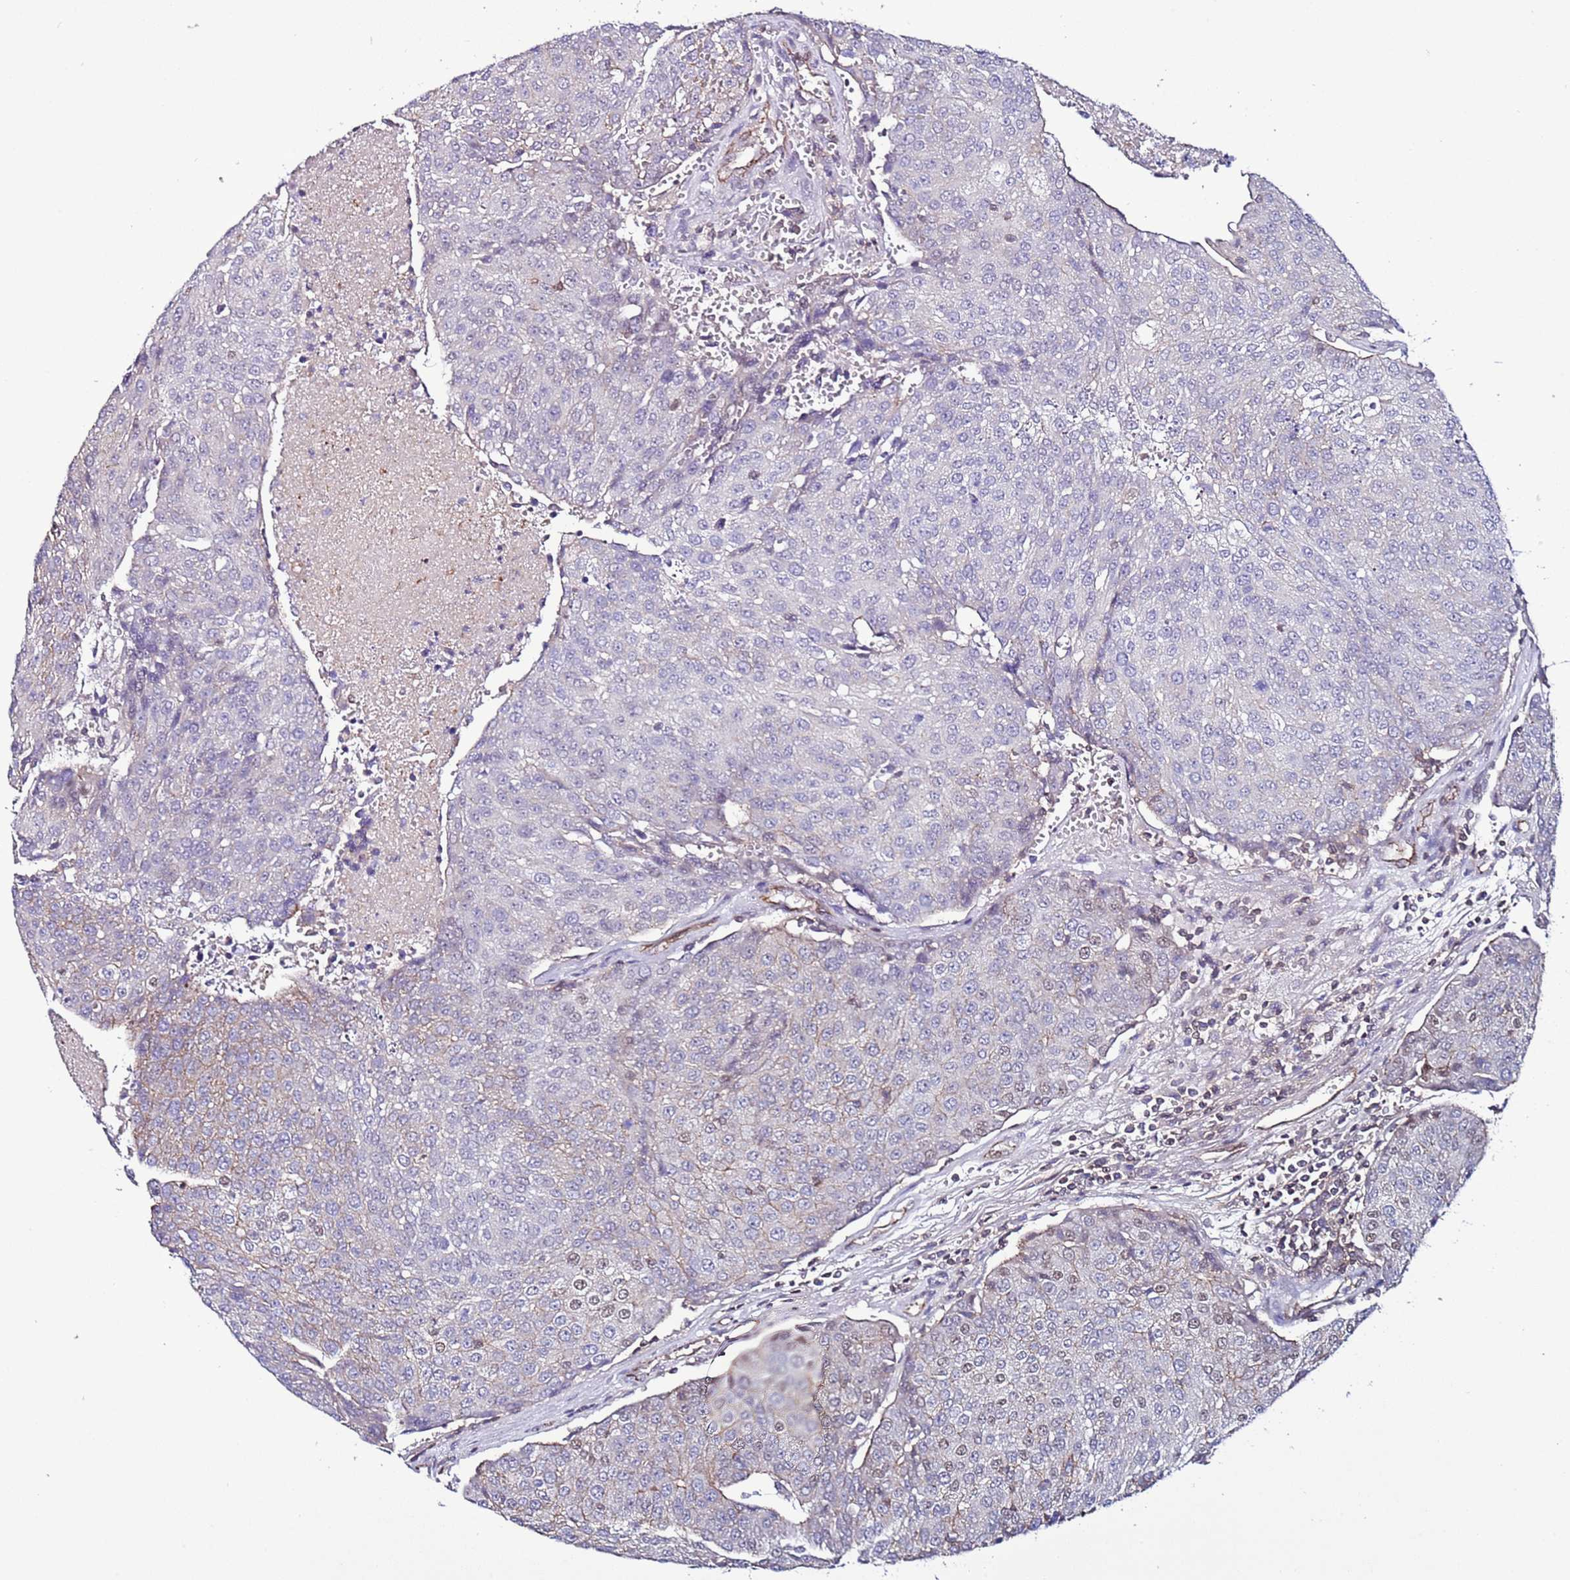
{"staining": {"intensity": "negative", "quantity": "none", "location": "none"}, "tissue": "urothelial cancer", "cell_type": "Tumor cells", "image_type": "cancer", "snomed": [{"axis": "morphology", "description": "Urothelial carcinoma, High grade"}, {"axis": "topography", "description": "Urinary bladder"}], "caption": "Immunohistochemistry (IHC) histopathology image of neoplastic tissue: urothelial carcinoma (high-grade) stained with DAB (3,3'-diaminobenzidine) shows no significant protein expression in tumor cells. (DAB immunohistochemistry (IHC) visualized using brightfield microscopy, high magnification).", "gene": "TENM3", "patient": {"sex": "female", "age": 85}}